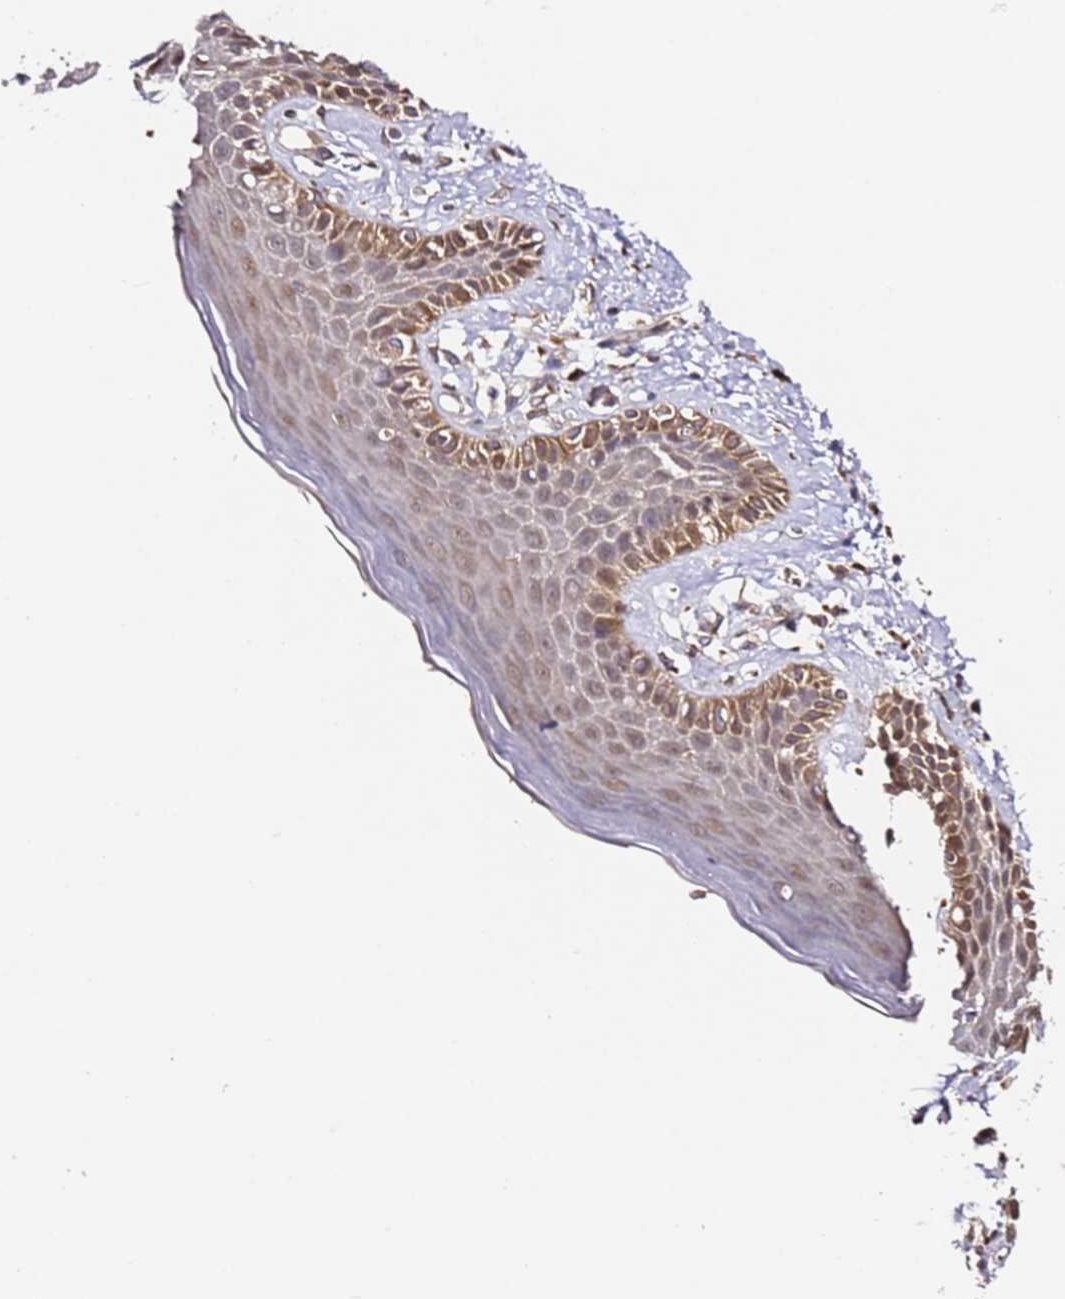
{"staining": {"intensity": "moderate", "quantity": "25%-75%", "location": "cytoplasmic/membranous"}, "tissue": "skin", "cell_type": "Epidermal cells", "image_type": "normal", "snomed": [{"axis": "morphology", "description": "Normal tissue, NOS"}, {"axis": "topography", "description": "Anal"}], "caption": "DAB (3,3'-diaminobenzidine) immunohistochemical staining of benign human skin demonstrates moderate cytoplasmic/membranous protein staining in about 25%-75% of epidermal cells.", "gene": "ALG11", "patient": {"sex": "female", "age": 78}}